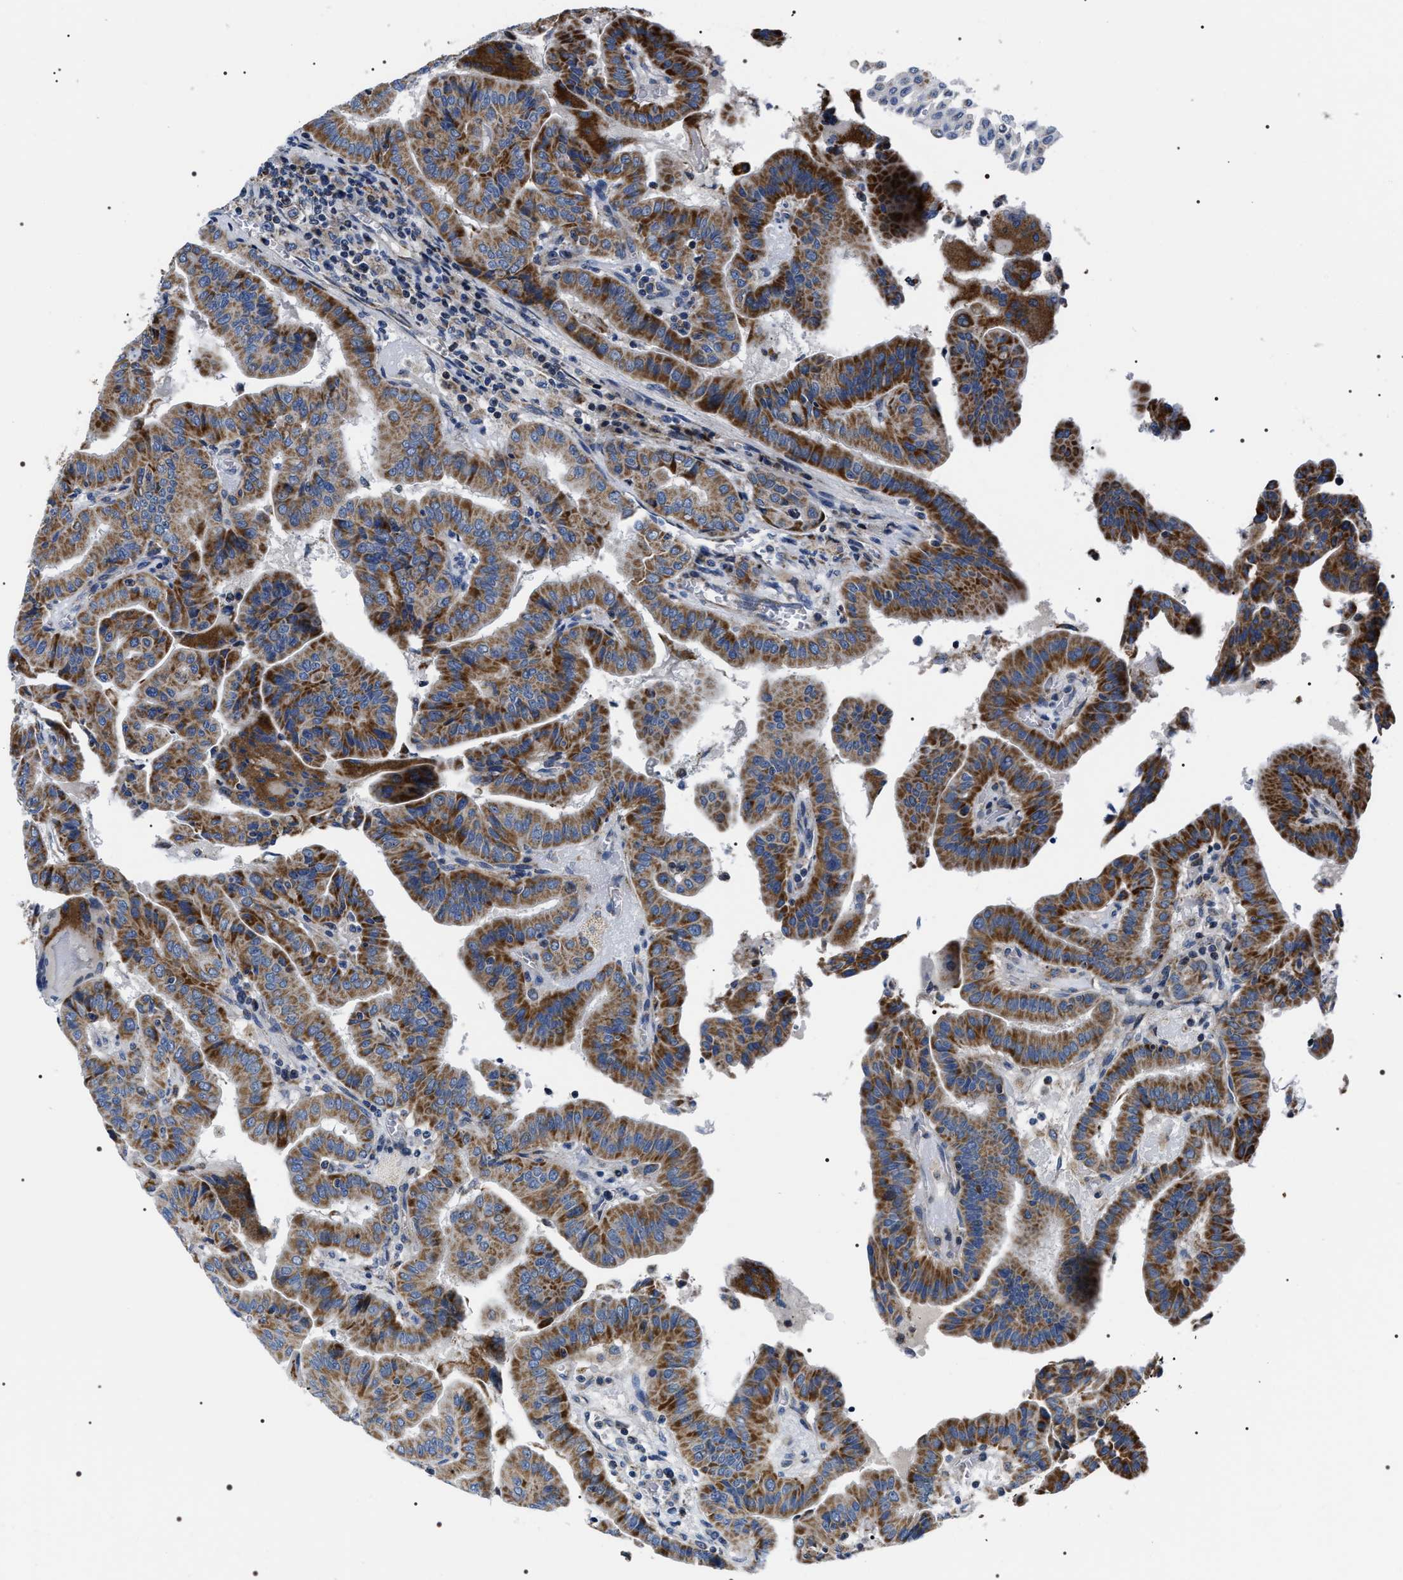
{"staining": {"intensity": "moderate", "quantity": ">75%", "location": "cytoplasmic/membranous"}, "tissue": "thyroid cancer", "cell_type": "Tumor cells", "image_type": "cancer", "snomed": [{"axis": "morphology", "description": "Papillary adenocarcinoma, NOS"}, {"axis": "topography", "description": "Thyroid gland"}], "caption": "The micrograph shows immunohistochemical staining of thyroid cancer. There is moderate cytoplasmic/membranous expression is present in approximately >75% of tumor cells.", "gene": "NTMT1", "patient": {"sex": "male", "age": 33}}